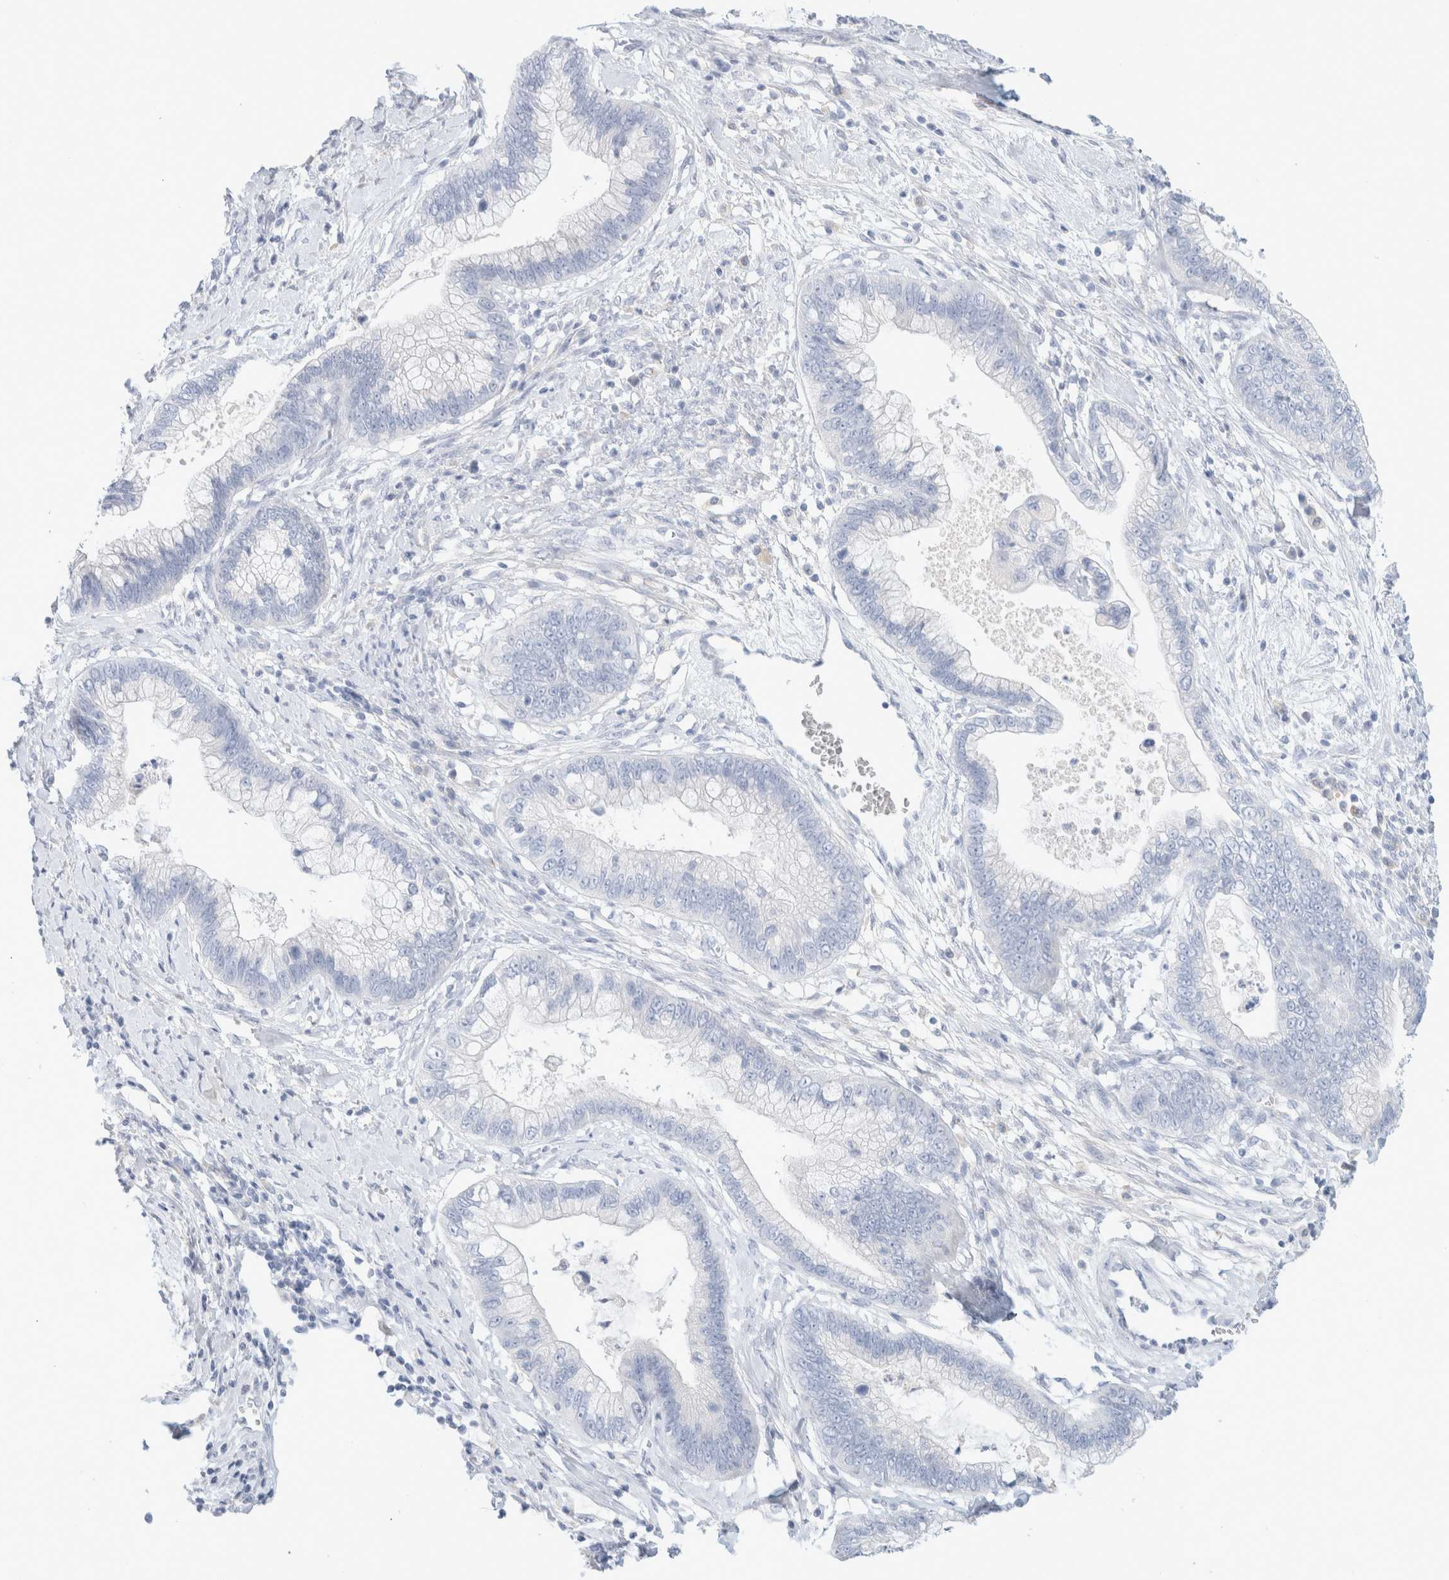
{"staining": {"intensity": "negative", "quantity": "none", "location": "none"}, "tissue": "cervical cancer", "cell_type": "Tumor cells", "image_type": "cancer", "snomed": [{"axis": "morphology", "description": "Adenocarcinoma, NOS"}, {"axis": "topography", "description": "Cervix"}], "caption": "Tumor cells show no significant positivity in cervical adenocarcinoma. Brightfield microscopy of IHC stained with DAB (3,3'-diaminobenzidine) (brown) and hematoxylin (blue), captured at high magnification.", "gene": "CPQ", "patient": {"sex": "female", "age": 44}}